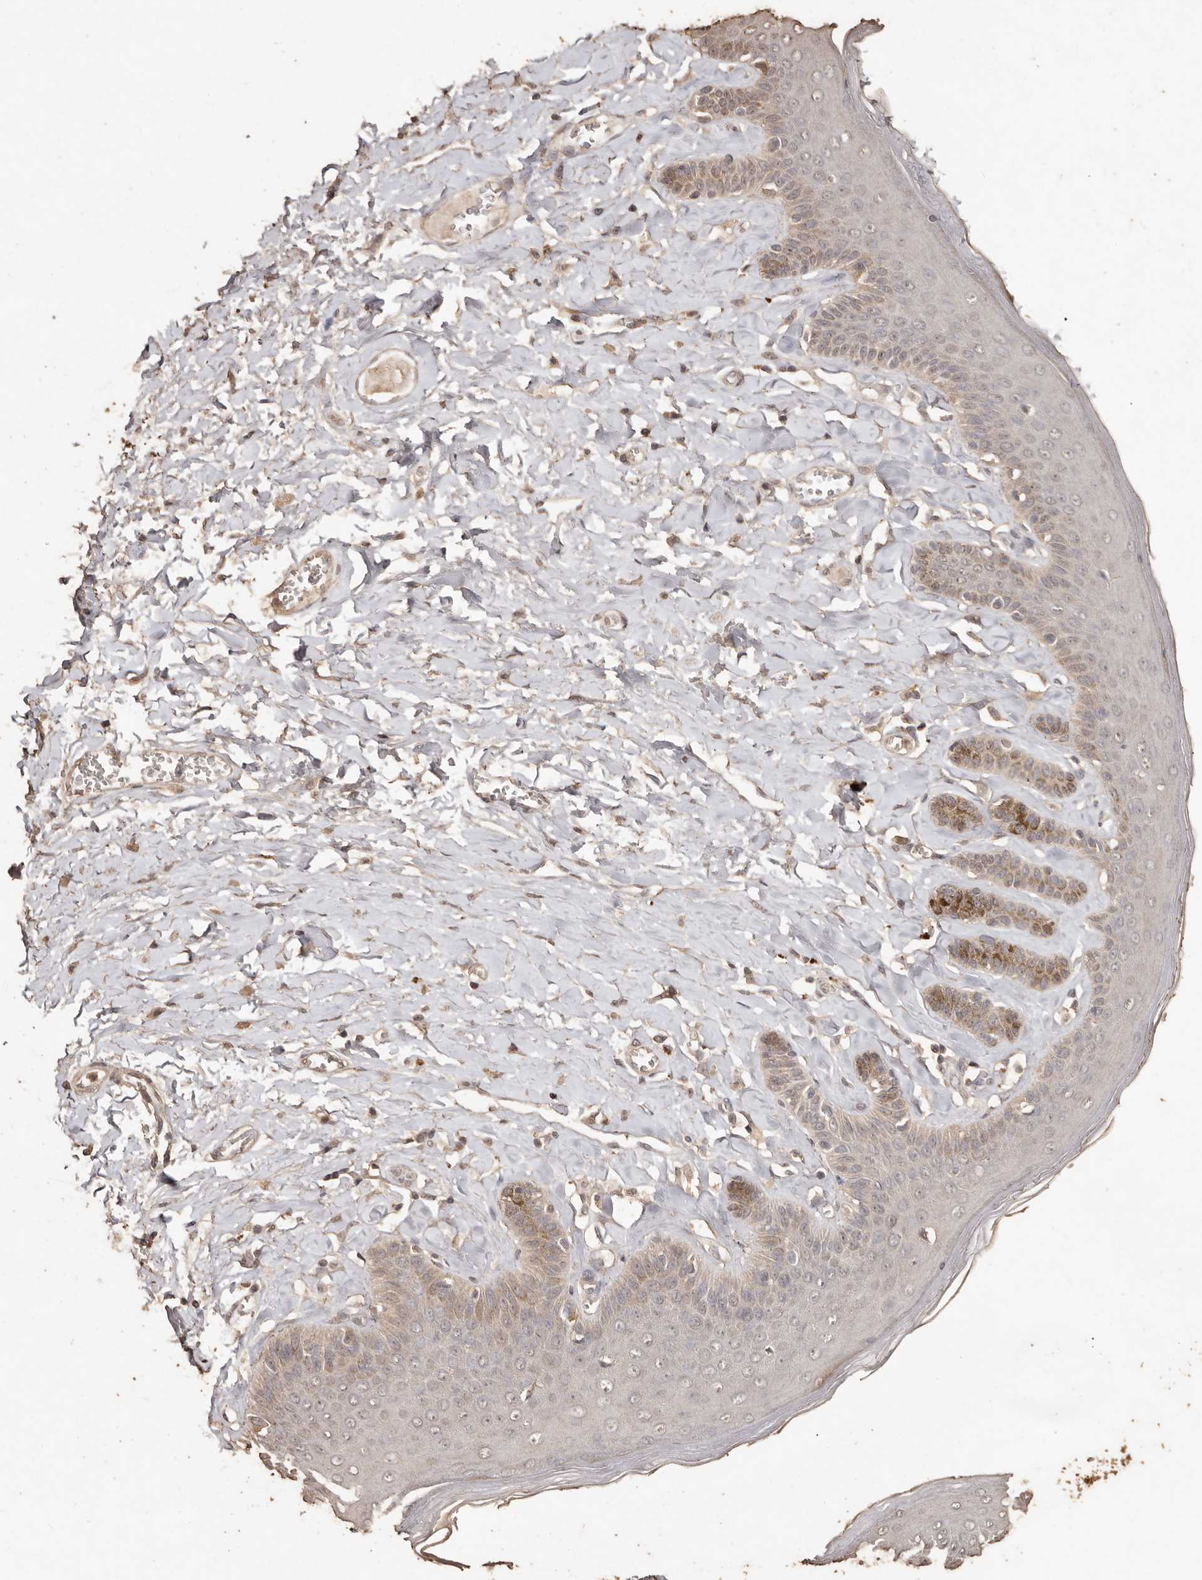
{"staining": {"intensity": "moderate", "quantity": "<25%", "location": "cytoplasmic/membranous"}, "tissue": "skin", "cell_type": "Epidermal cells", "image_type": "normal", "snomed": [{"axis": "morphology", "description": "Normal tissue, NOS"}, {"axis": "topography", "description": "Anal"}], "caption": "Epidermal cells exhibit low levels of moderate cytoplasmic/membranous expression in approximately <25% of cells in normal skin.", "gene": "PKDCC", "patient": {"sex": "male", "age": 69}}